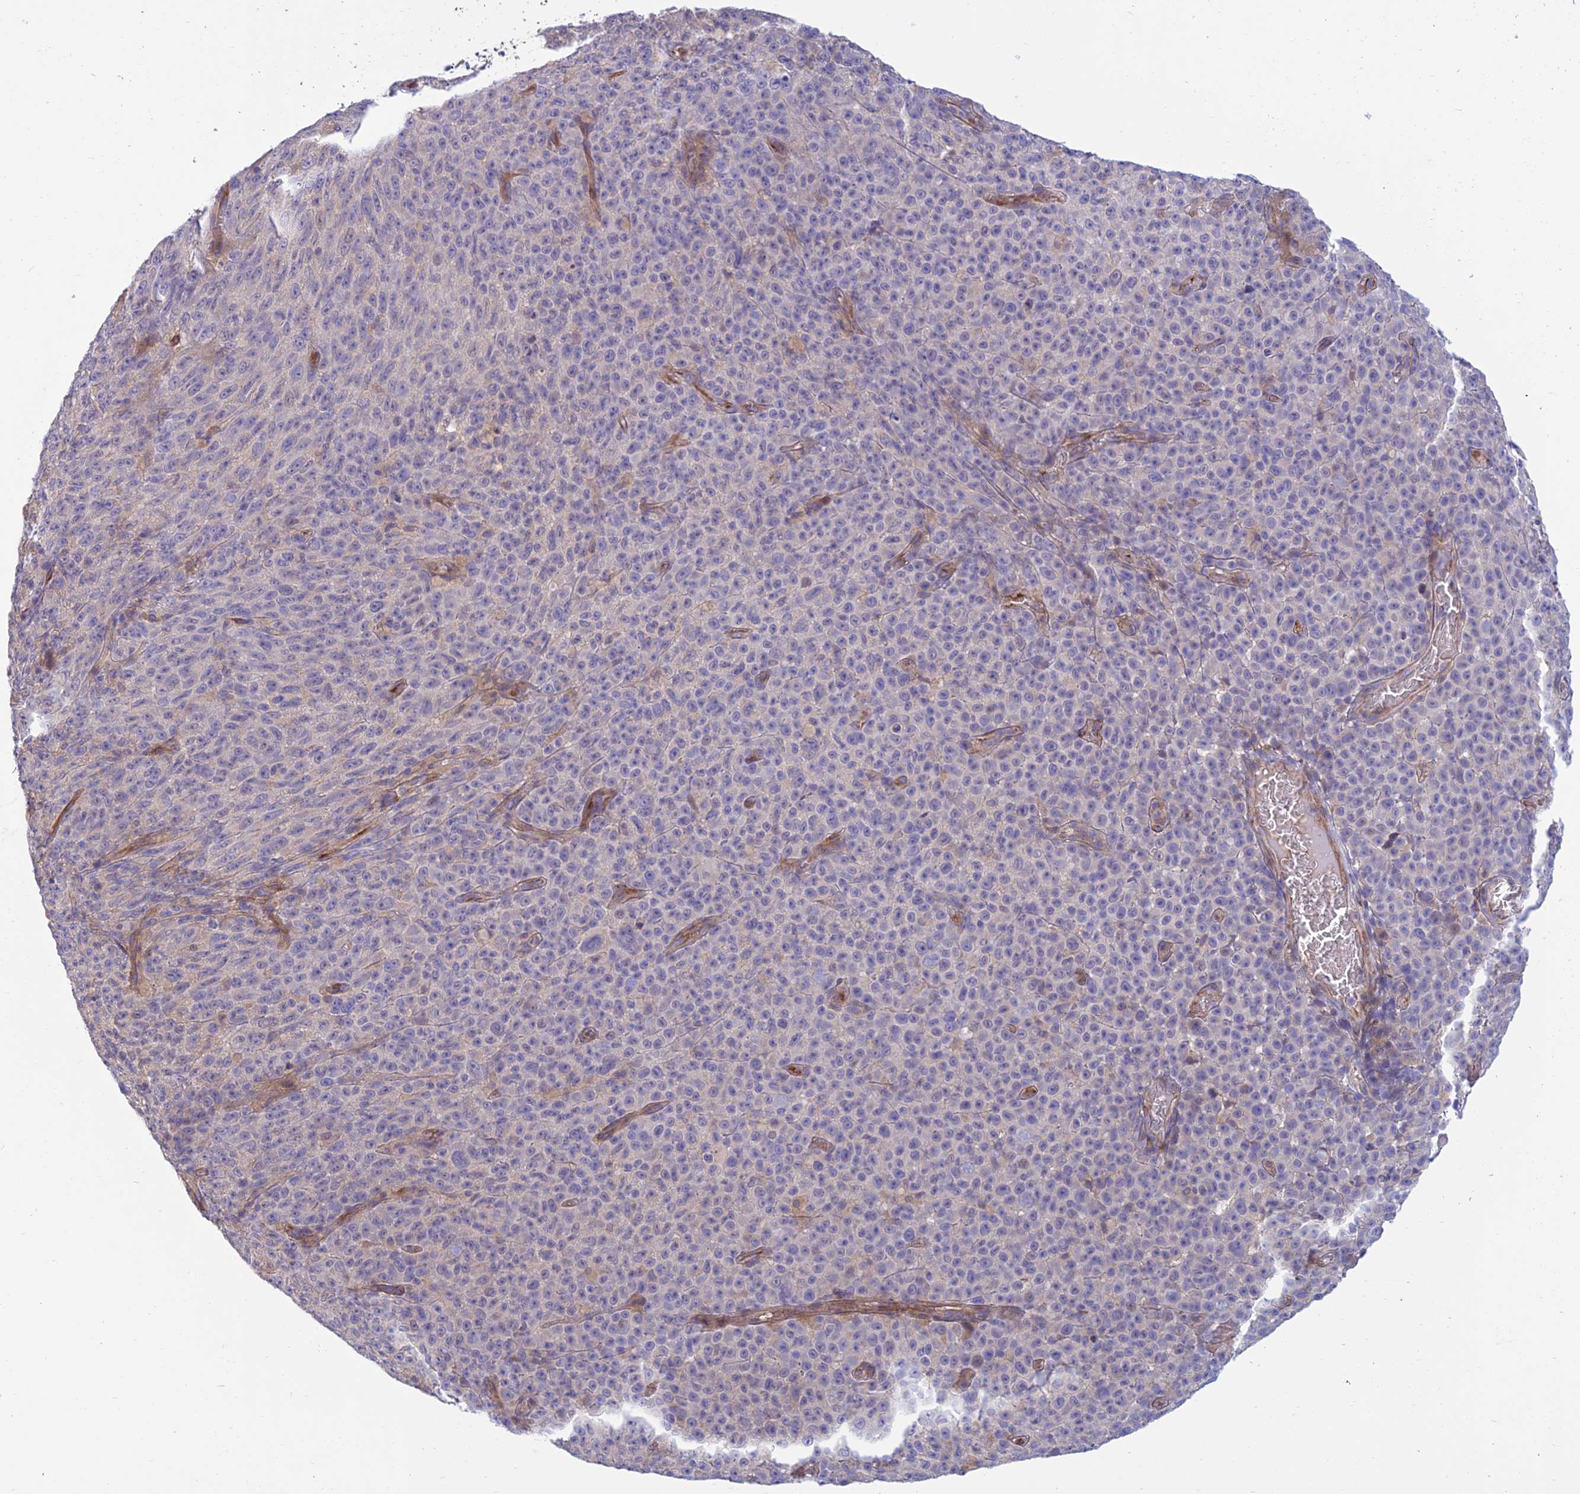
{"staining": {"intensity": "negative", "quantity": "none", "location": "none"}, "tissue": "melanoma", "cell_type": "Tumor cells", "image_type": "cancer", "snomed": [{"axis": "morphology", "description": "Malignant melanoma, NOS"}, {"axis": "topography", "description": "Skin"}], "caption": "This is an immunohistochemistry image of melanoma. There is no positivity in tumor cells.", "gene": "DUS2", "patient": {"sex": "female", "age": 82}}